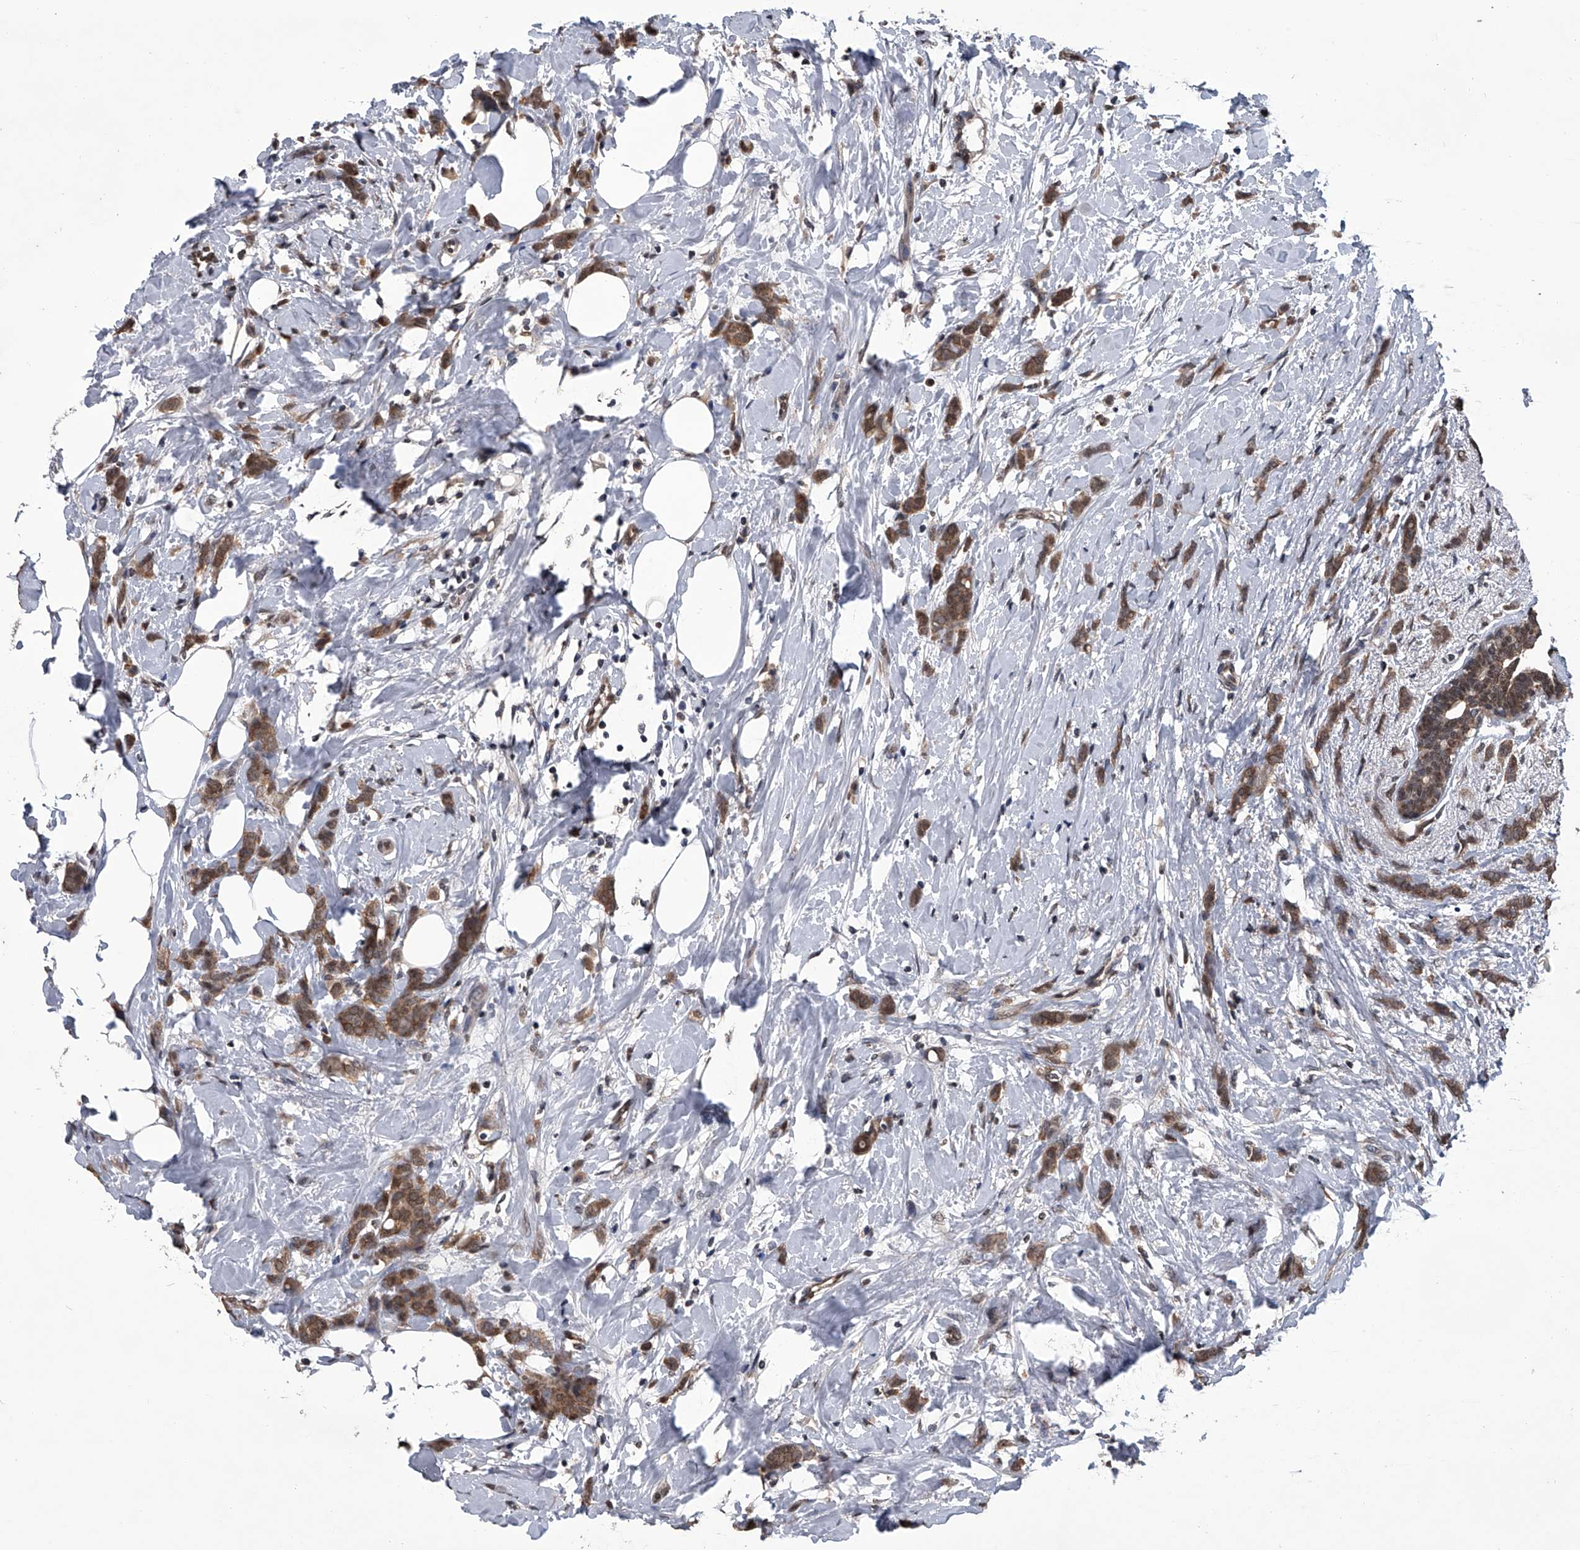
{"staining": {"intensity": "moderate", "quantity": ">75%", "location": "cytoplasmic/membranous"}, "tissue": "breast cancer", "cell_type": "Tumor cells", "image_type": "cancer", "snomed": [{"axis": "morphology", "description": "Lobular carcinoma, in situ"}, {"axis": "morphology", "description": "Lobular carcinoma"}, {"axis": "topography", "description": "Breast"}], "caption": "This is a micrograph of immunohistochemistry (IHC) staining of lobular carcinoma (breast), which shows moderate staining in the cytoplasmic/membranous of tumor cells.", "gene": "TSNAX", "patient": {"sex": "female", "age": 41}}